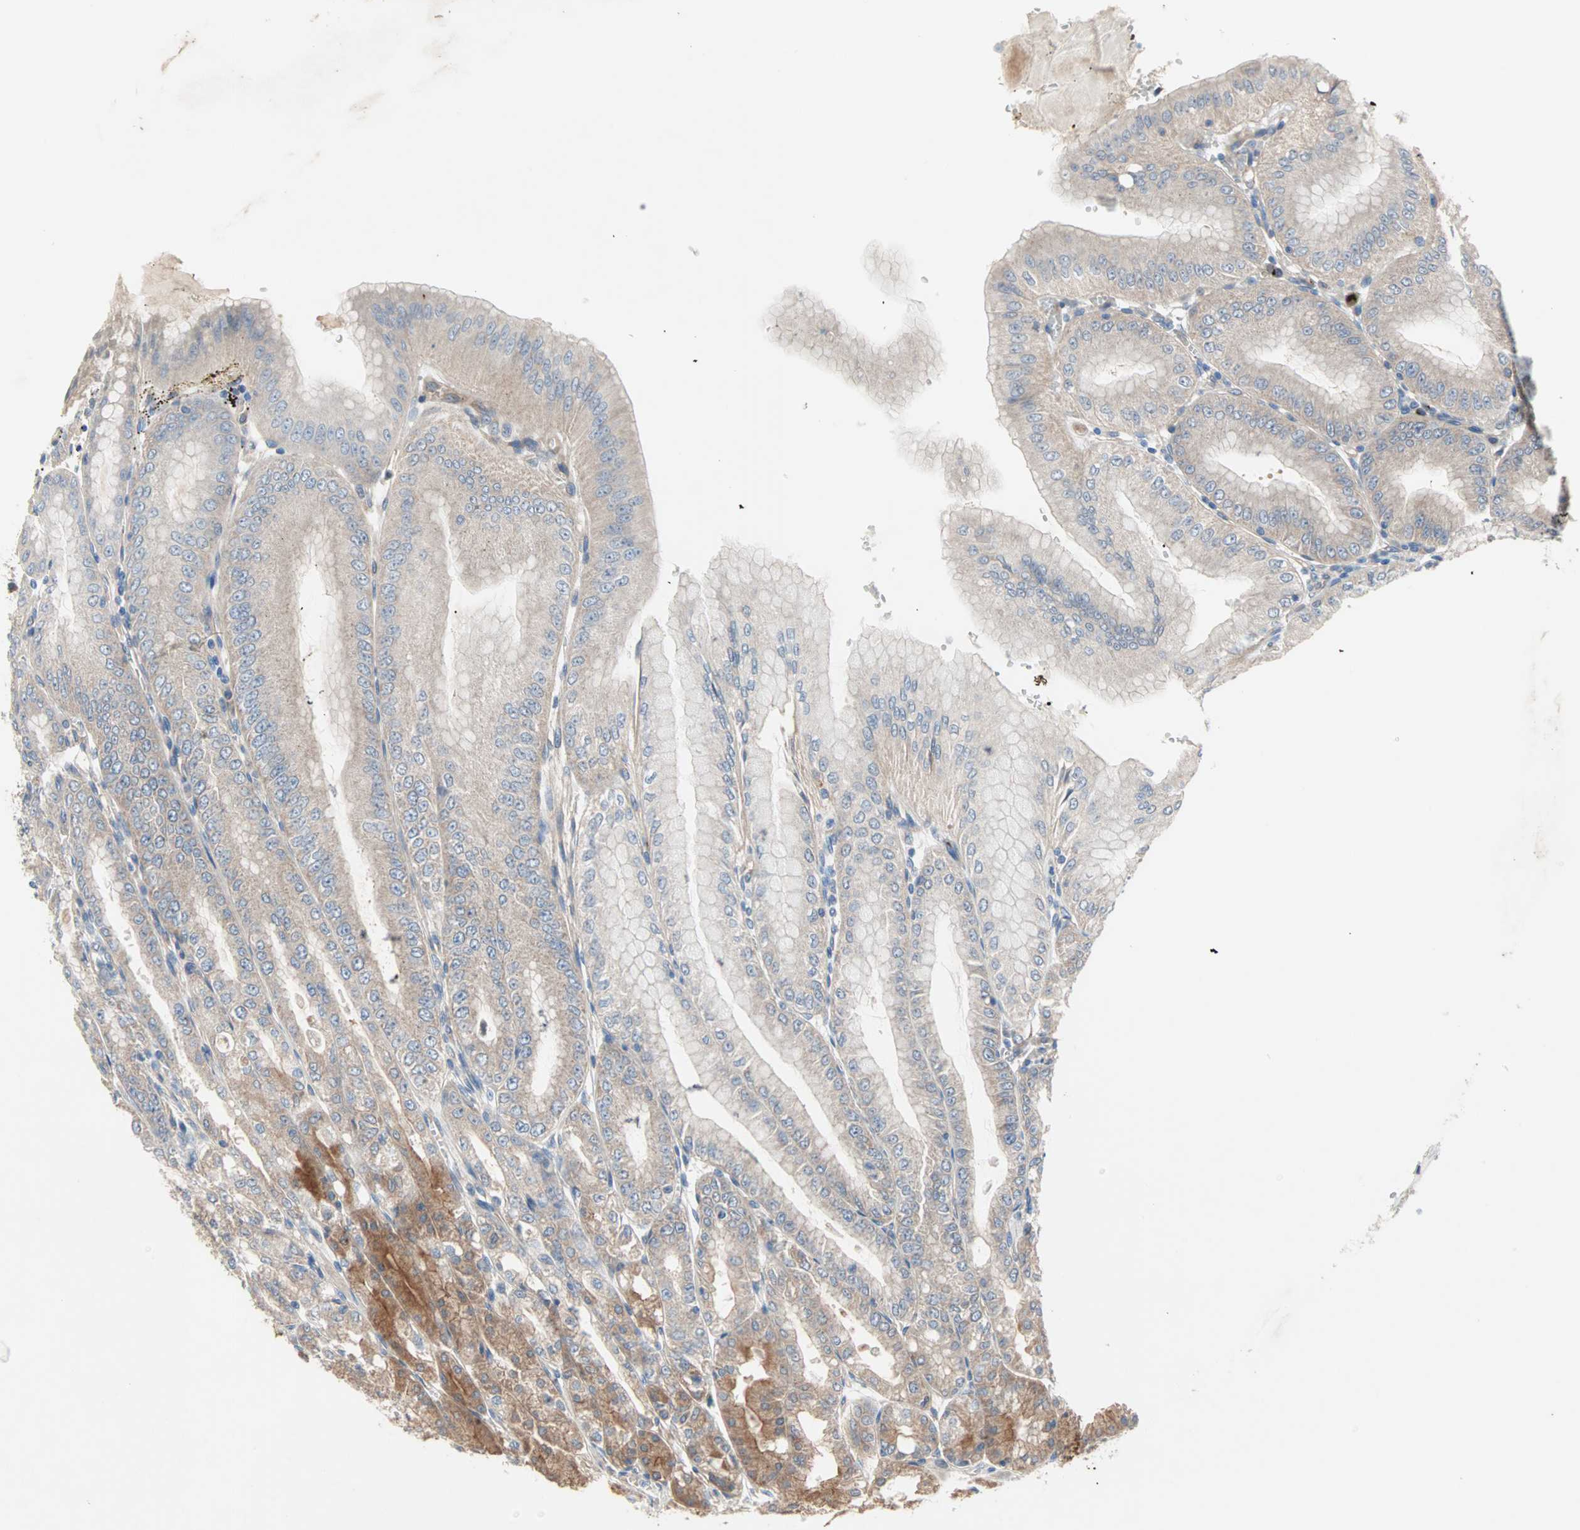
{"staining": {"intensity": "weak", "quantity": ">75%", "location": "cytoplasmic/membranous"}, "tissue": "stomach", "cell_type": "Glandular cells", "image_type": "normal", "snomed": [{"axis": "morphology", "description": "Normal tissue, NOS"}, {"axis": "topography", "description": "Stomach, lower"}], "caption": "Normal stomach exhibits weak cytoplasmic/membranous expression in approximately >75% of glandular cells.", "gene": "PDE8A", "patient": {"sex": "male", "age": 71}}